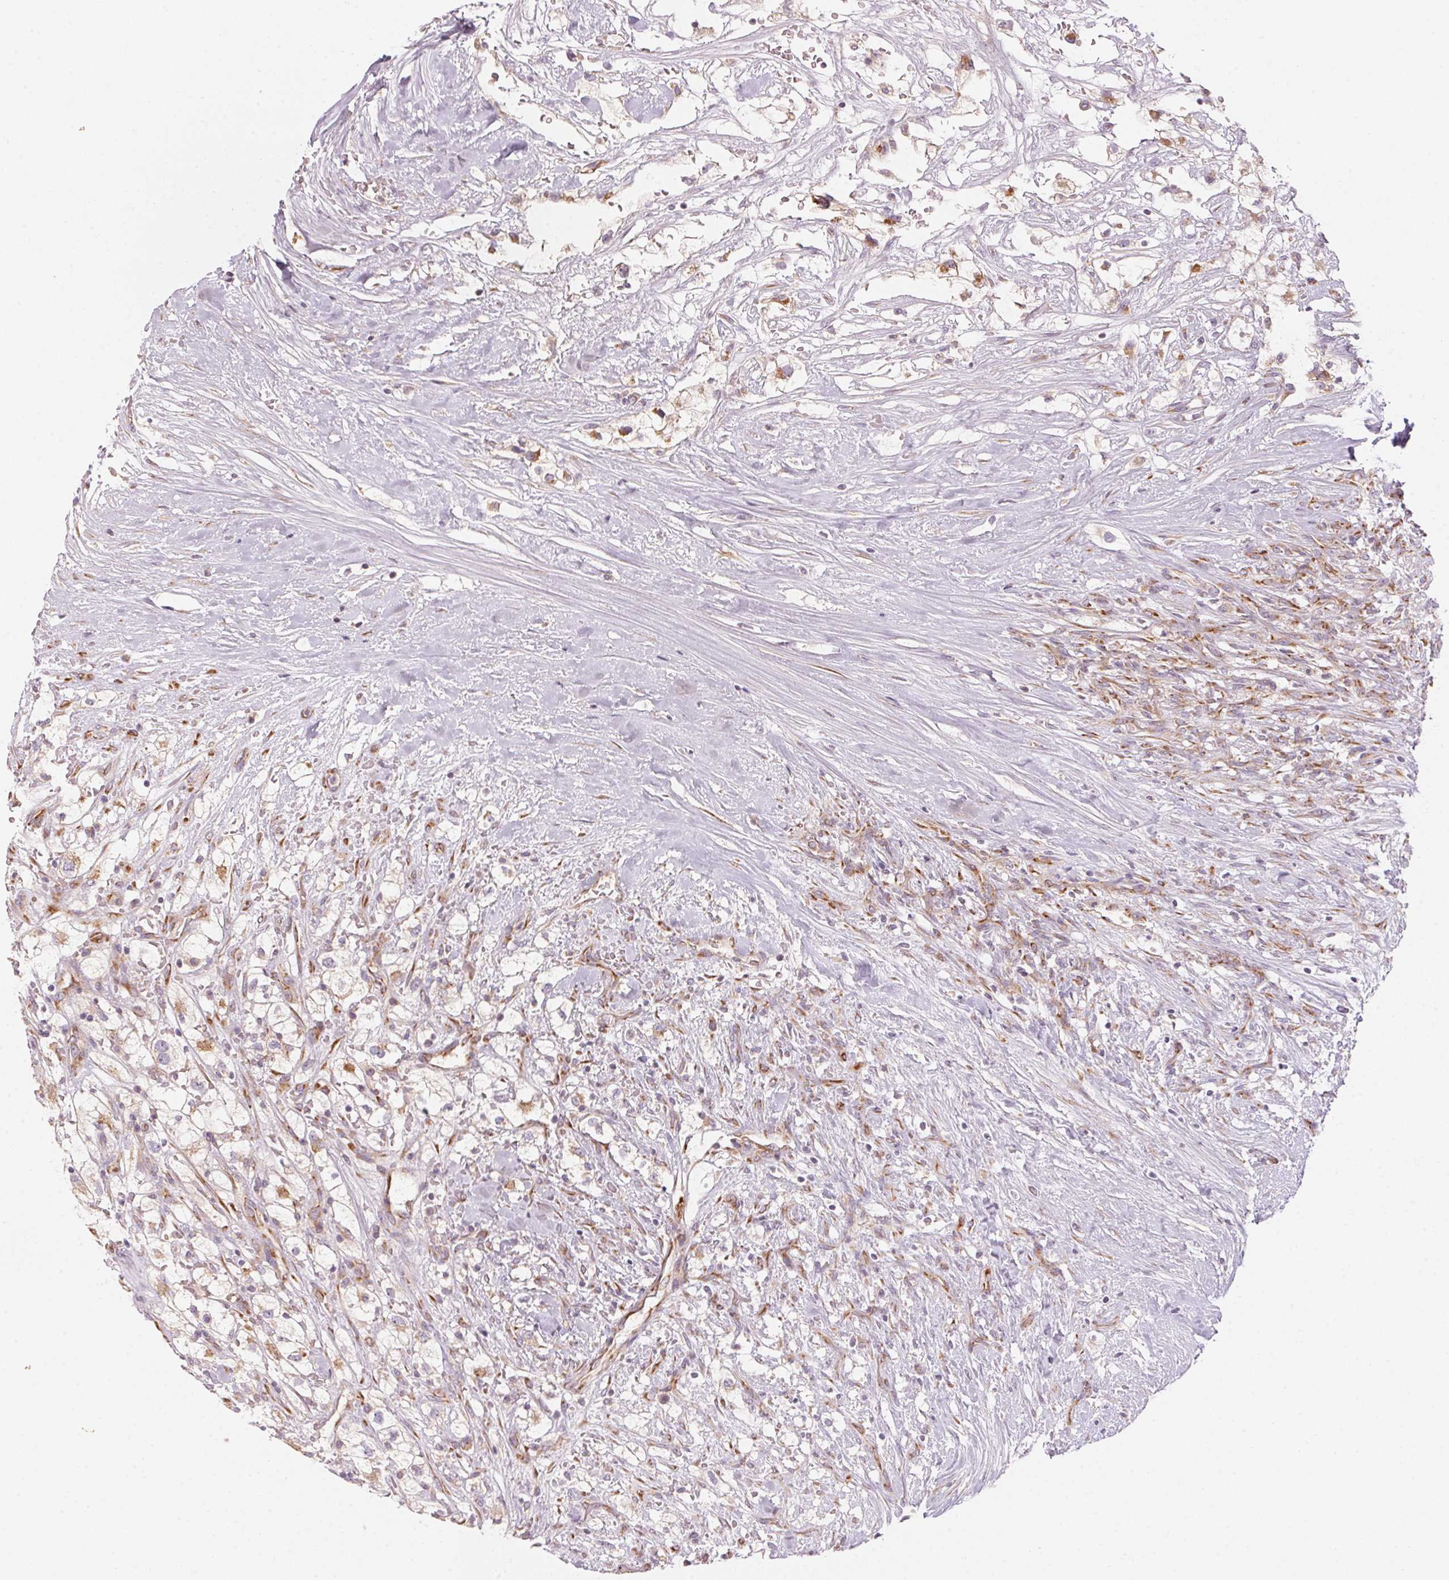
{"staining": {"intensity": "weak", "quantity": "<25%", "location": "cytoplasmic/membranous"}, "tissue": "renal cancer", "cell_type": "Tumor cells", "image_type": "cancer", "snomed": [{"axis": "morphology", "description": "Adenocarcinoma, NOS"}, {"axis": "topography", "description": "Kidney"}], "caption": "Immunohistochemistry (IHC) histopathology image of human renal adenocarcinoma stained for a protein (brown), which displays no positivity in tumor cells. (DAB immunohistochemistry (IHC) with hematoxylin counter stain).", "gene": "BLOC1S2", "patient": {"sex": "male", "age": 59}}